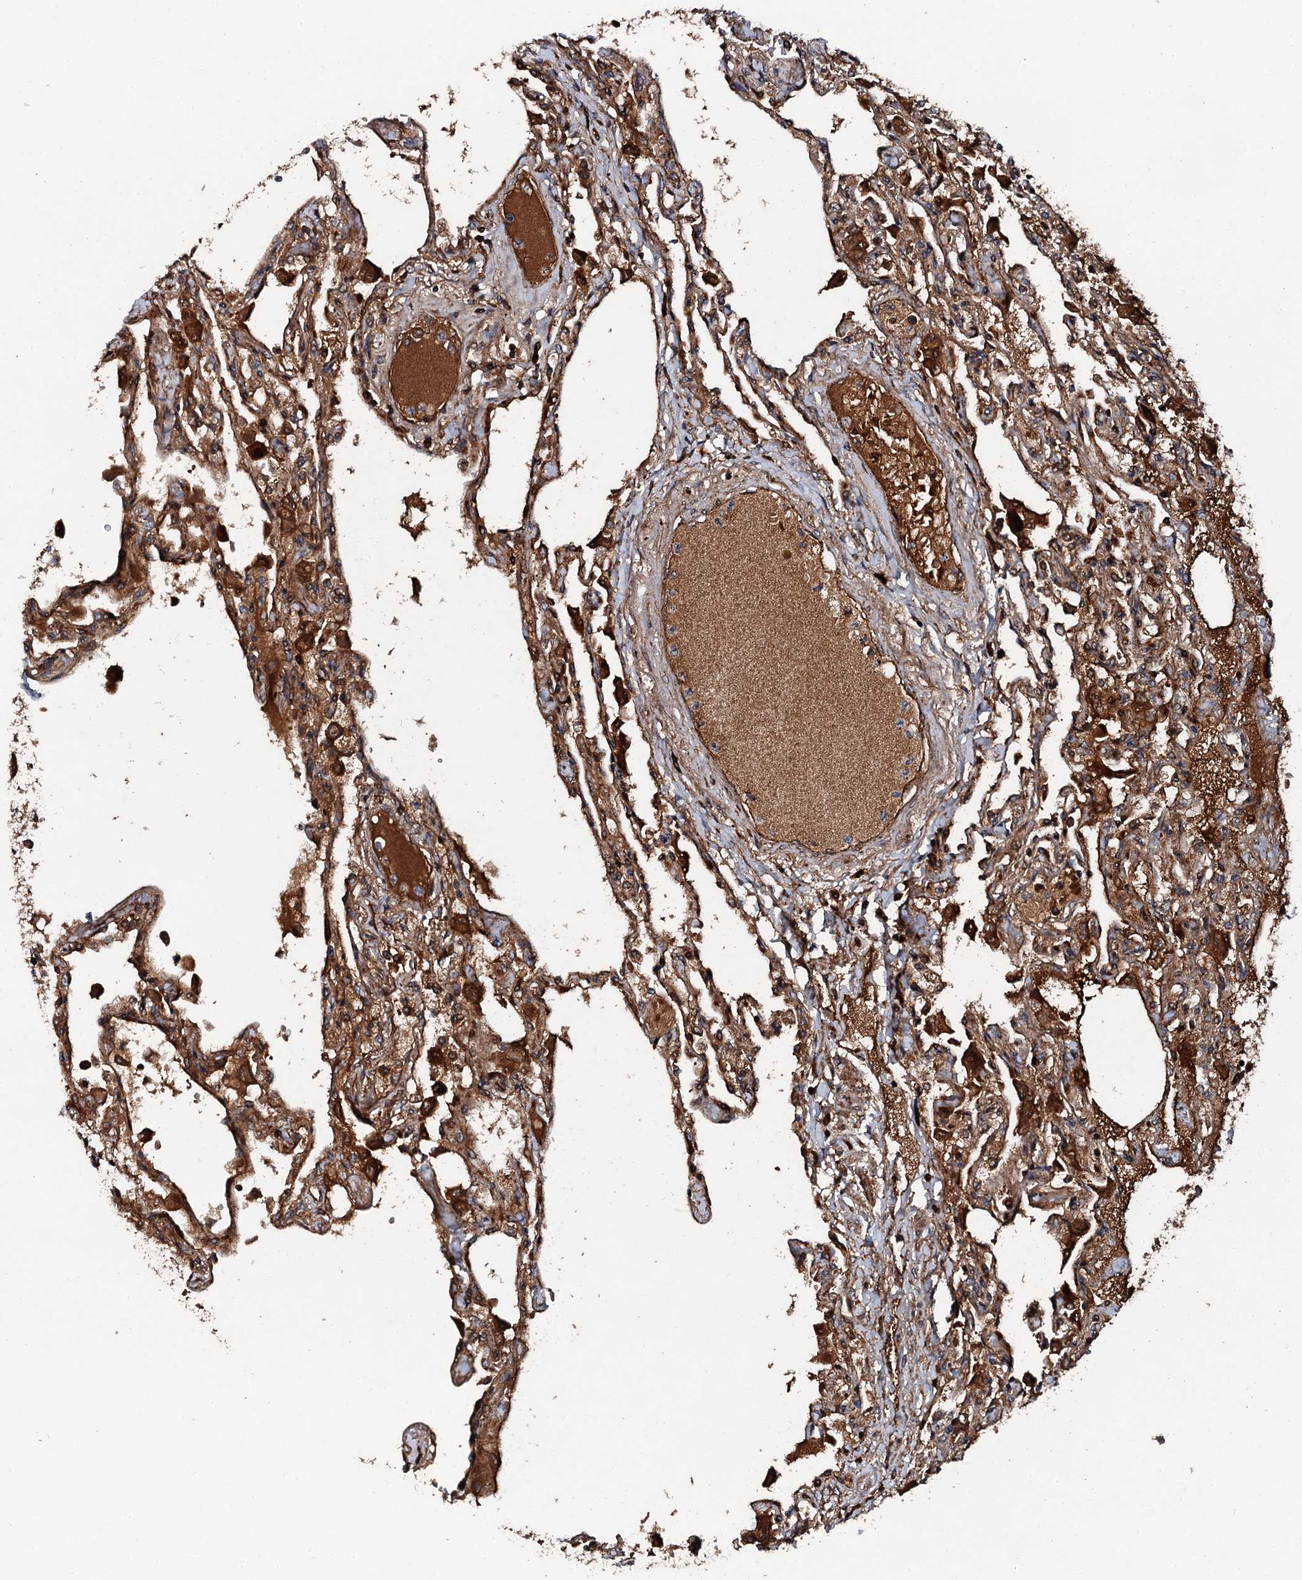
{"staining": {"intensity": "strong", "quantity": ">75%", "location": "cytoplasmic/membranous"}, "tissue": "lung", "cell_type": "Alveolar cells", "image_type": "normal", "snomed": [{"axis": "morphology", "description": "Normal tissue, NOS"}, {"axis": "topography", "description": "Bronchus"}, {"axis": "topography", "description": "Lung"}], "caption": "Brown immunohistochemical staining in normal human lung exhibits strong cytoplasmic/membranous positivity in approximately >75% of alveolar cells. (Brightfield microscopy of DAB IHC at high magnification).", "gene": "FLYWCH1", "patient": {"sex": "female", "age": 49}}